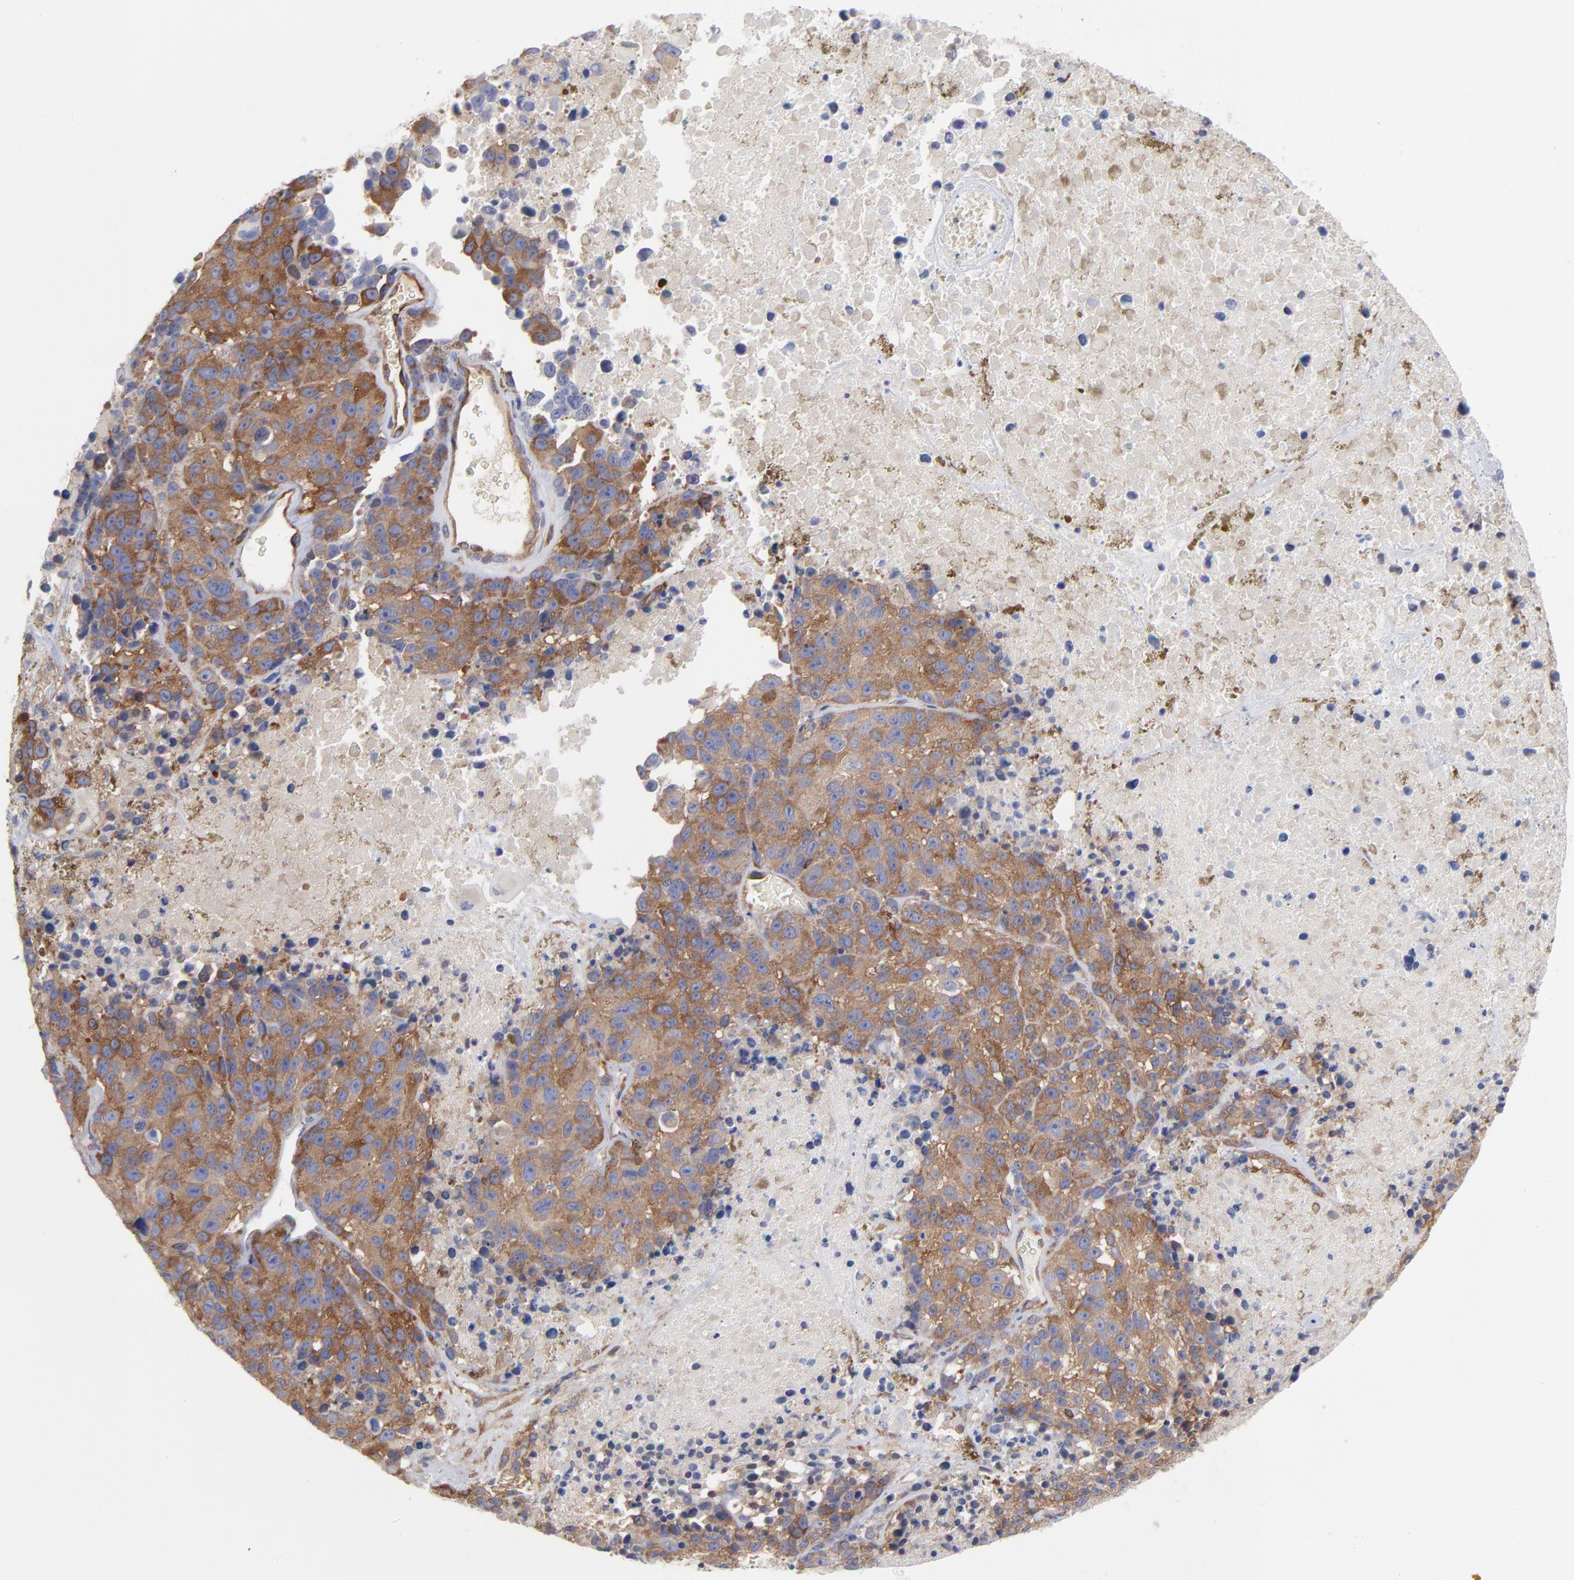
{"staining": {"intensity": "moderate", "quantity": ">75%", "location": "cytoplasmic/membranous"}, "tissue": "melanoma", "cell_type": "Tumor cells", "image_type": "cancer", "snomed": [{"axis": "morphology", "description": "Malignant melanoma, Metastatic site"}, {"axis": "topography", "description": "Cerebral cortex"}], "caption": "Protein expression analysis of human melanoma reveals moderate cytoplasmic/membranous staining in approximately >75% of tumor cells.", "gene": "NFKBIA", "patient": {"sex": "female", "age": 52}}